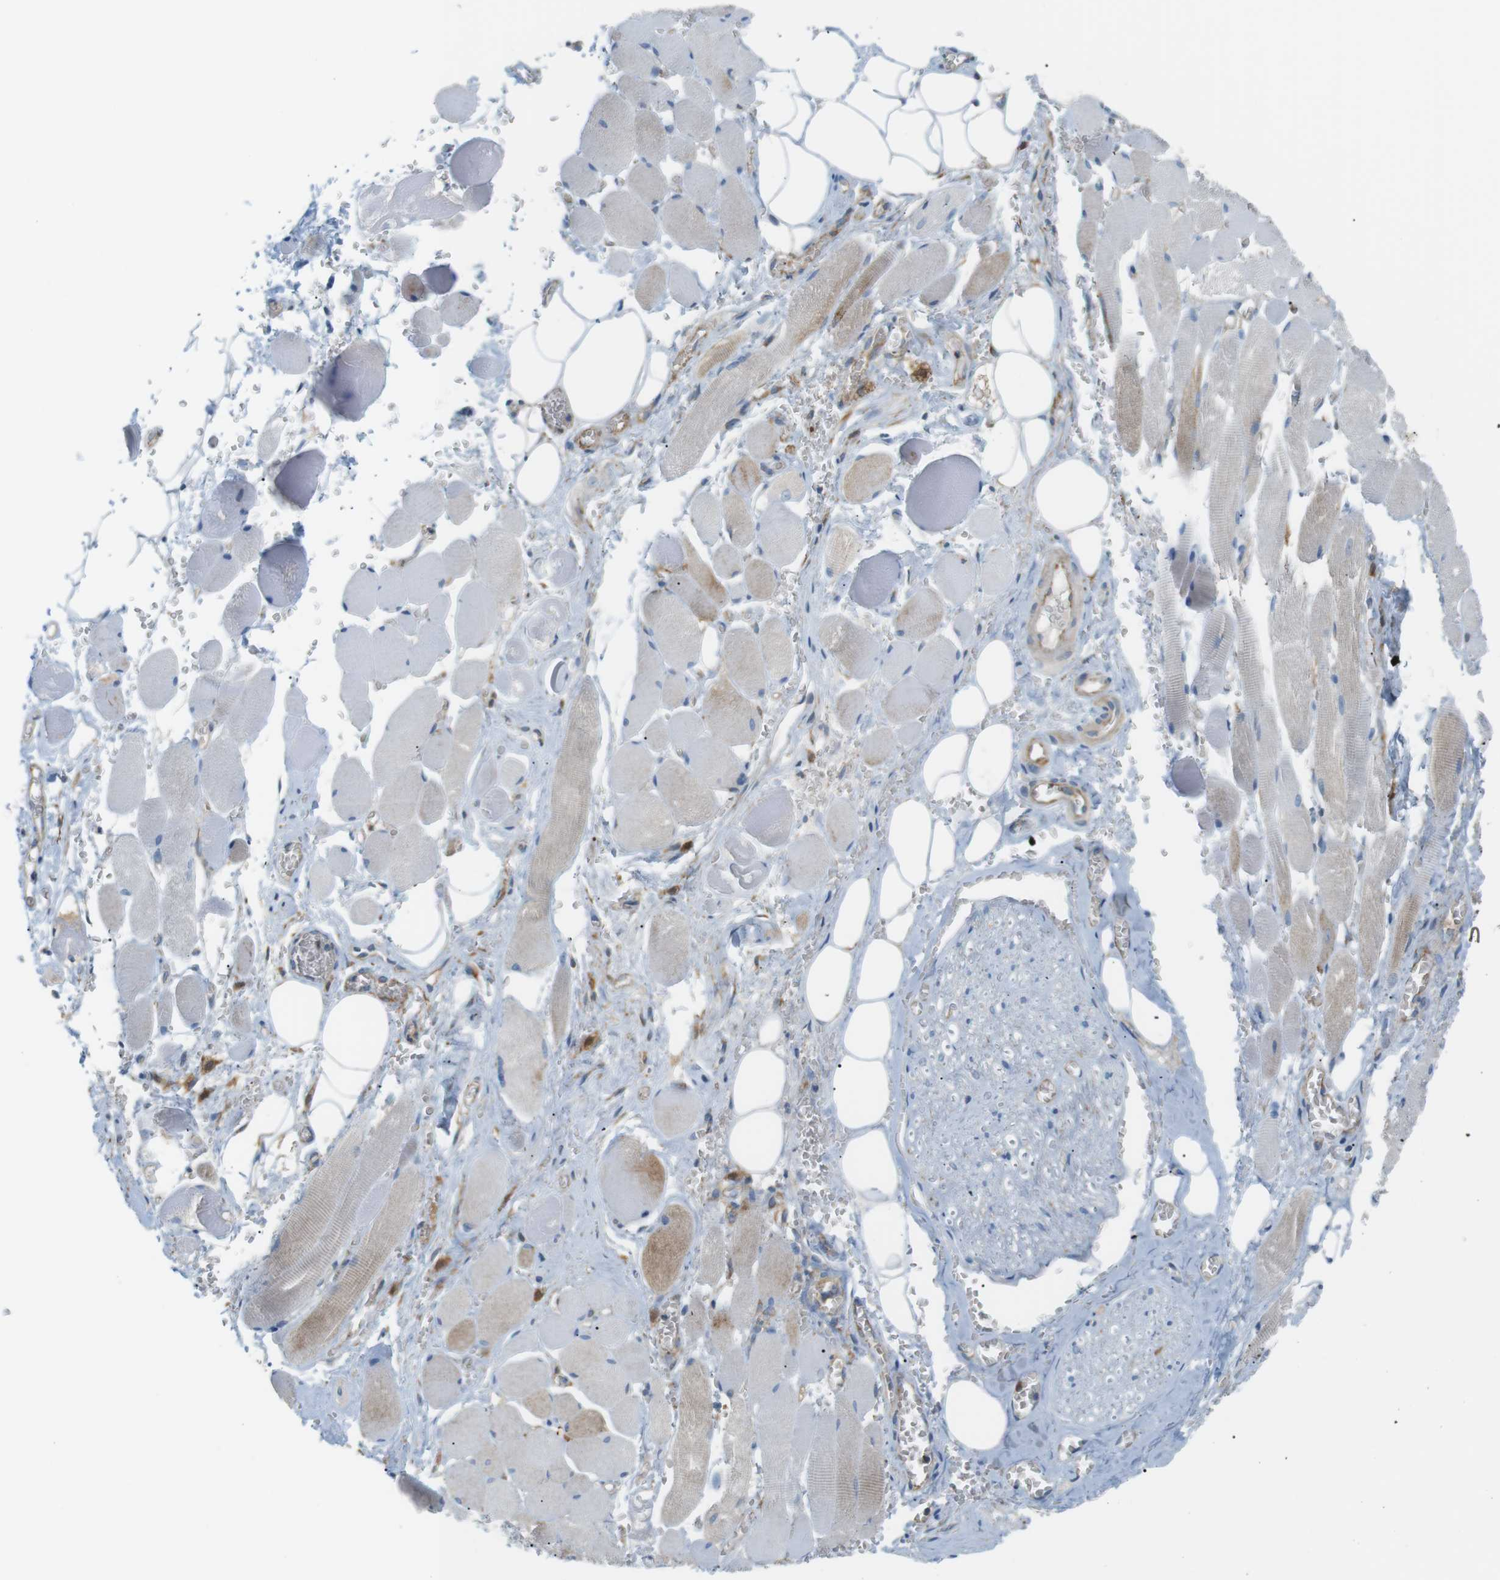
{"staining": {"intensity": "moderate", "quantity": "<25%", "location": "cytoplasmic/membranous"}, "tissue": "adipose tissue", "cell_type": "Adipocytes", "image_type": "normal", "snomed": [{"axis": "morphology", "description": "Squamous cell carcinoma, NOS"}, {"axis": "topography", "description": "Oral tissue"}, {"axis": "topography", "description": "Head-Neck"}], "caption": "Unremarkable adipose tissue shows moderate cytoplasmic/membranous staining in approximately <25% of adipocytes.", "gene": "PEPD", "patient": {"sex": "female", "age": 50}}